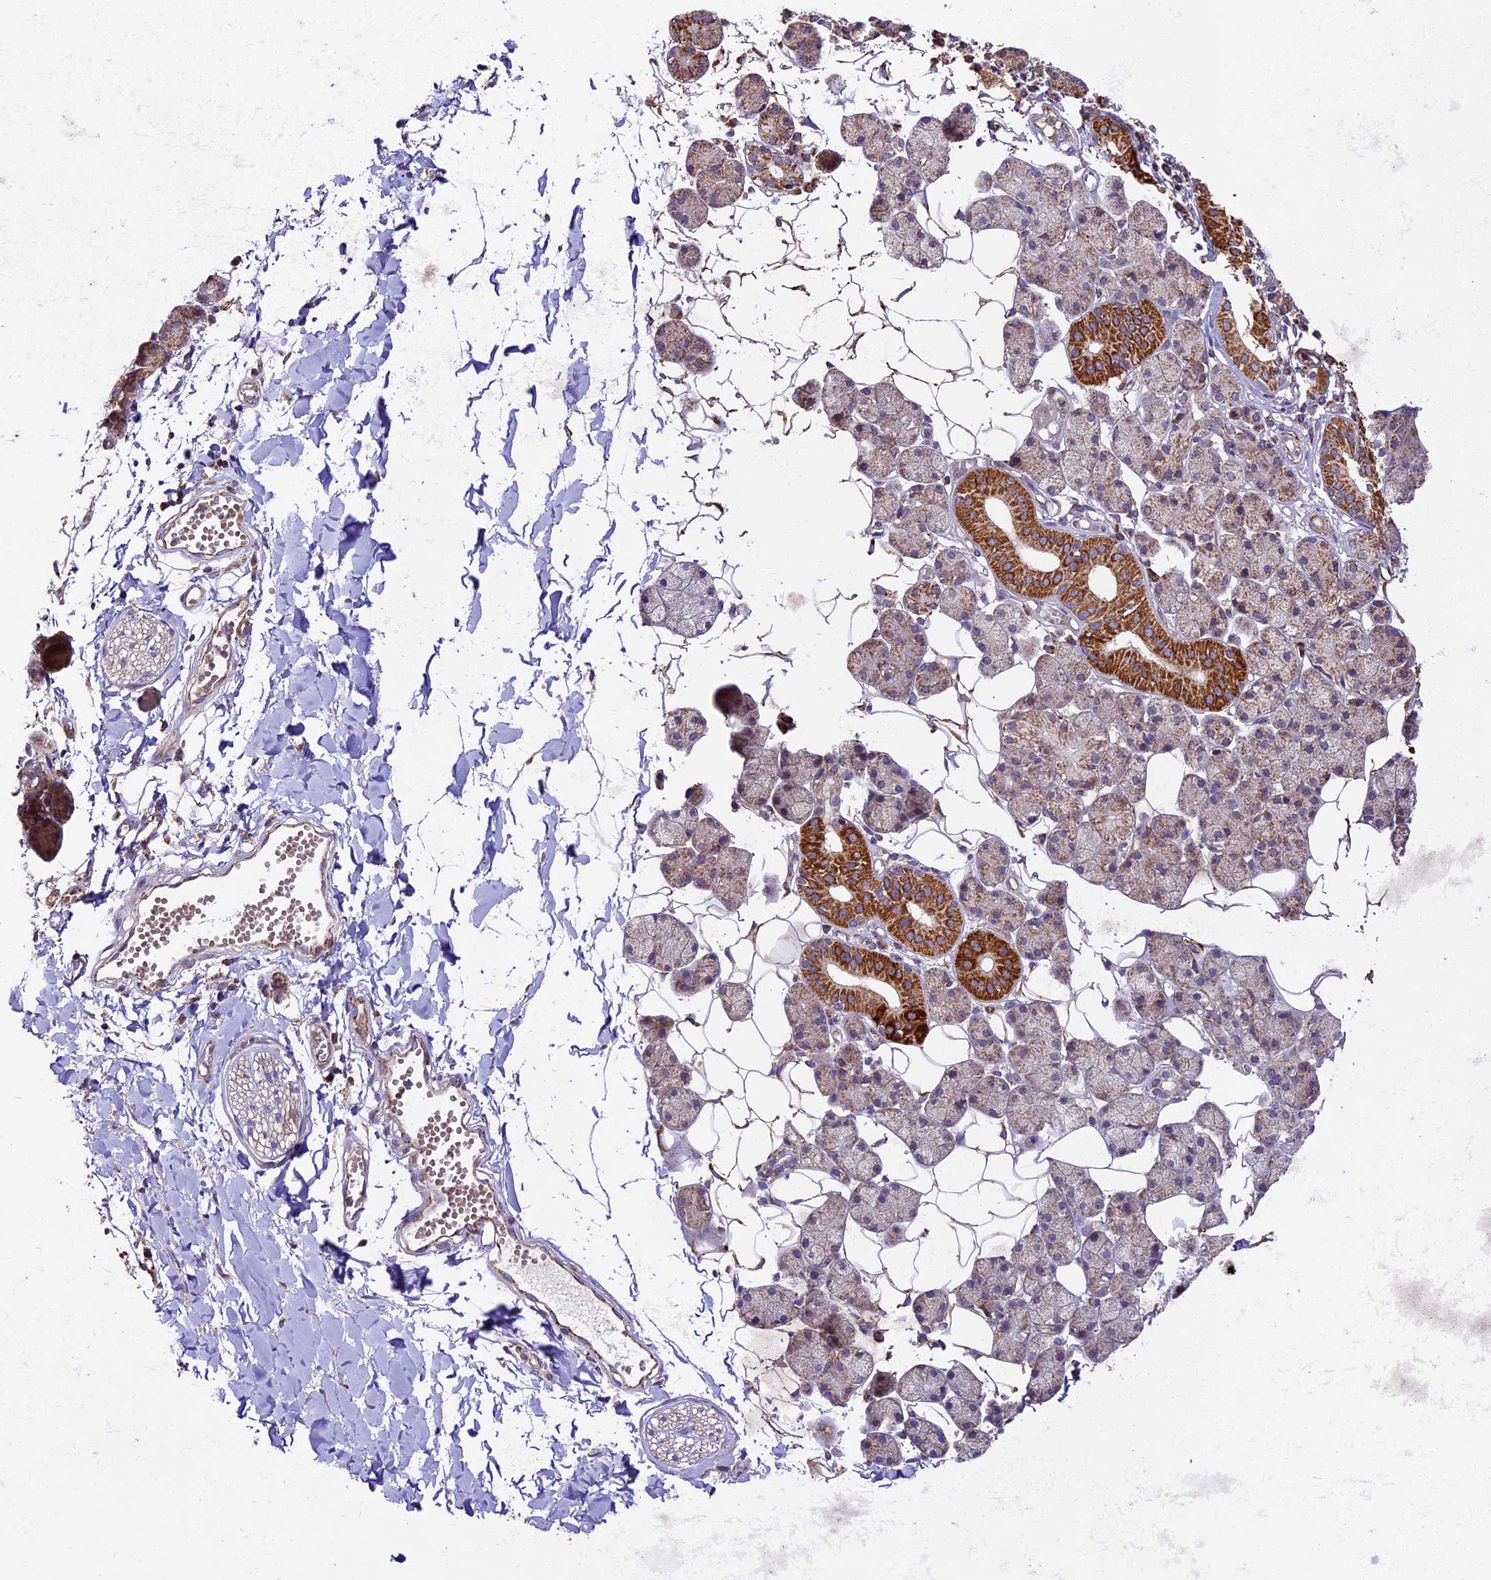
{"staining": {"intensity": "strong", "quantity": "25%-75%", "location": "cytoplasmic/membranous"}, "tissue": "salivary gland", "cell_type": "Glandular cells", "image_type": "normal", "snomed": [{"axis": "morphology", "description": "Normal tissue, NOS"}, {"axis": "topography", "description": "Salivary gland"}], "caption": "IHC of benign human salivary gland reveals high levels of strong cytoplasmic/membranous positivity in about 25%-75% of glandular cells.", "gene": "NDUFA8", "patient": {"sex": "female", "age": 33}}